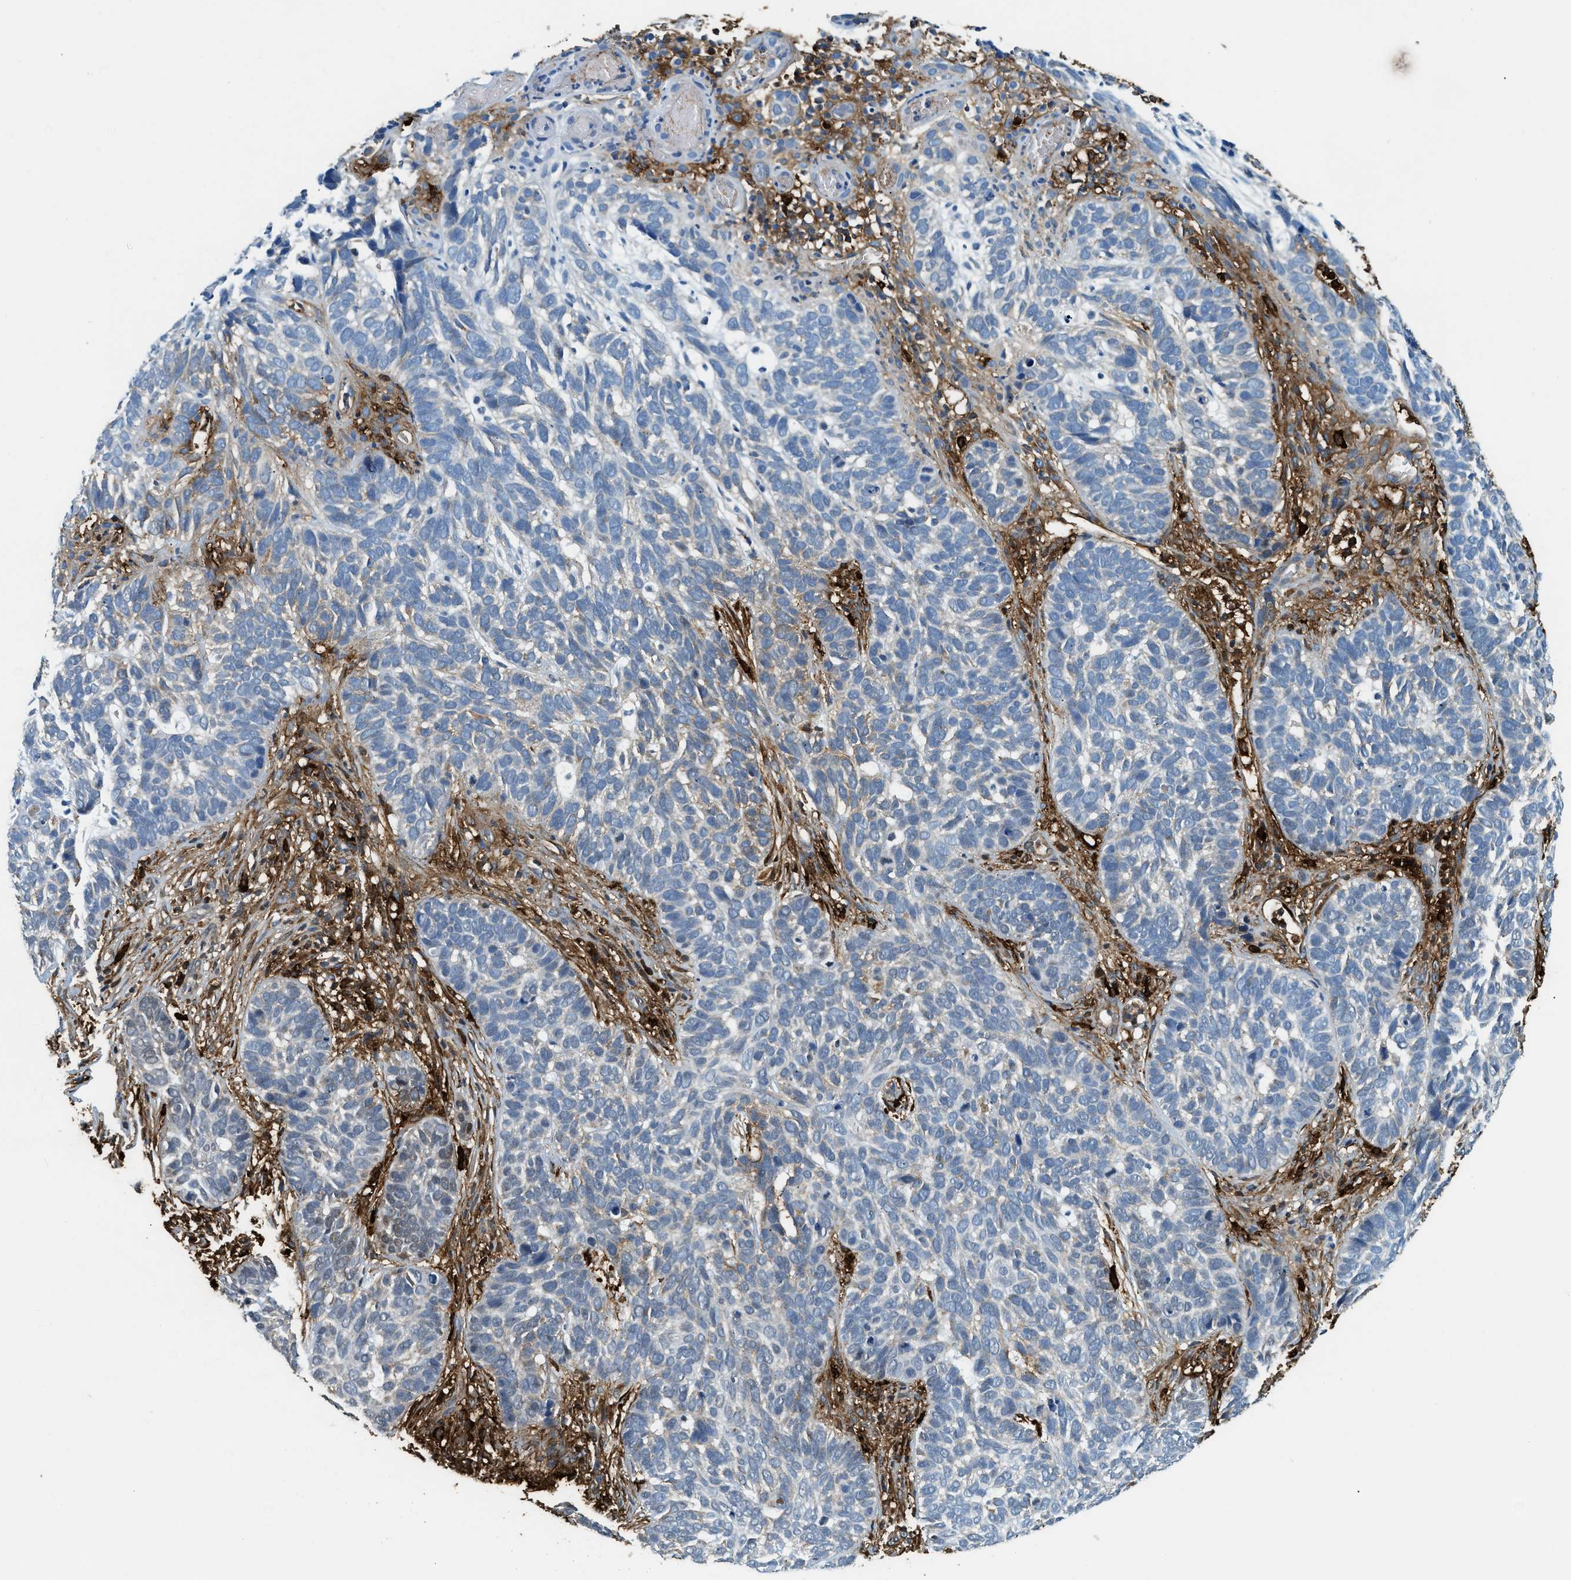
{"staining": {"intensity": "negative", "quantity": "none", "location": "none"}, "tissue": "skin cancer", "cell_type": "Tumor cells", "image_type": "cancer", "snomed": [{"axis": "morphology", "description": "Basal cell carcinoma"}, {"axis": "topography", "description": "Skin"}], "caption": "IHC histopathology image of neoplastic tissue: human skin basal cell carcinoma stained with DAB (3,3'-diaminobenzidine) shows no significant protein staining in tumor cells. The staining is performed using DAB (3,3'-diaminobenzidine) brown chromogen with nuclei counter-stained in using hematoxylin.", "gene": "TPSAB1", "patient": {"sex": "male", "age": 87}}